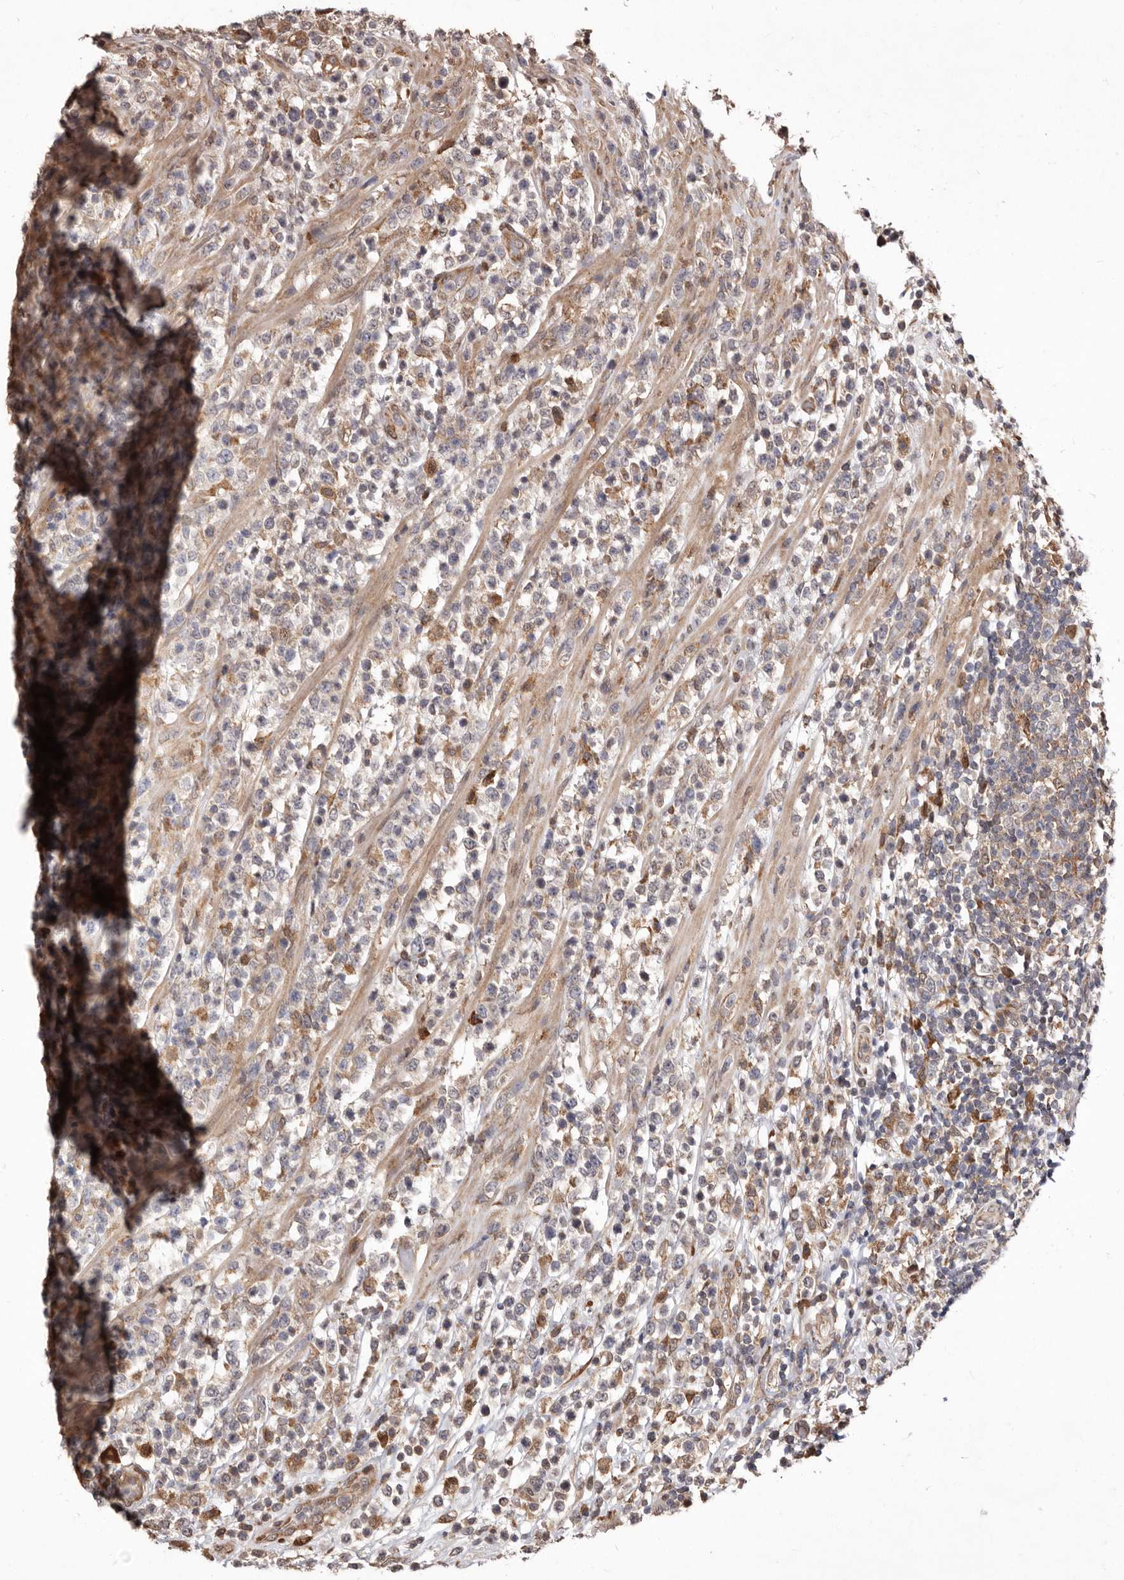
{"staining": {"intensity": "weak", "quantity": "<25%", "location": "cytoplasmic/membranous"}, "tissue": "lymphoma", "cell_type": "Tumor cells", "image_type": "cancer", "snomed": [{"axis": "morphology", "description": "Malignant lymphoma, non-Hodgkin's type, High grade"}, {"axis": "topography", "description": "Colon"}], "caption": "This is an immunohistochemistry (IHC) image of human malignant lymphoma, non-Hodgkin's type (high-grade). There is no positivity in tumor cells.", "gene": "RRM2B", "patient": {"sex": "female", "age": 53}}